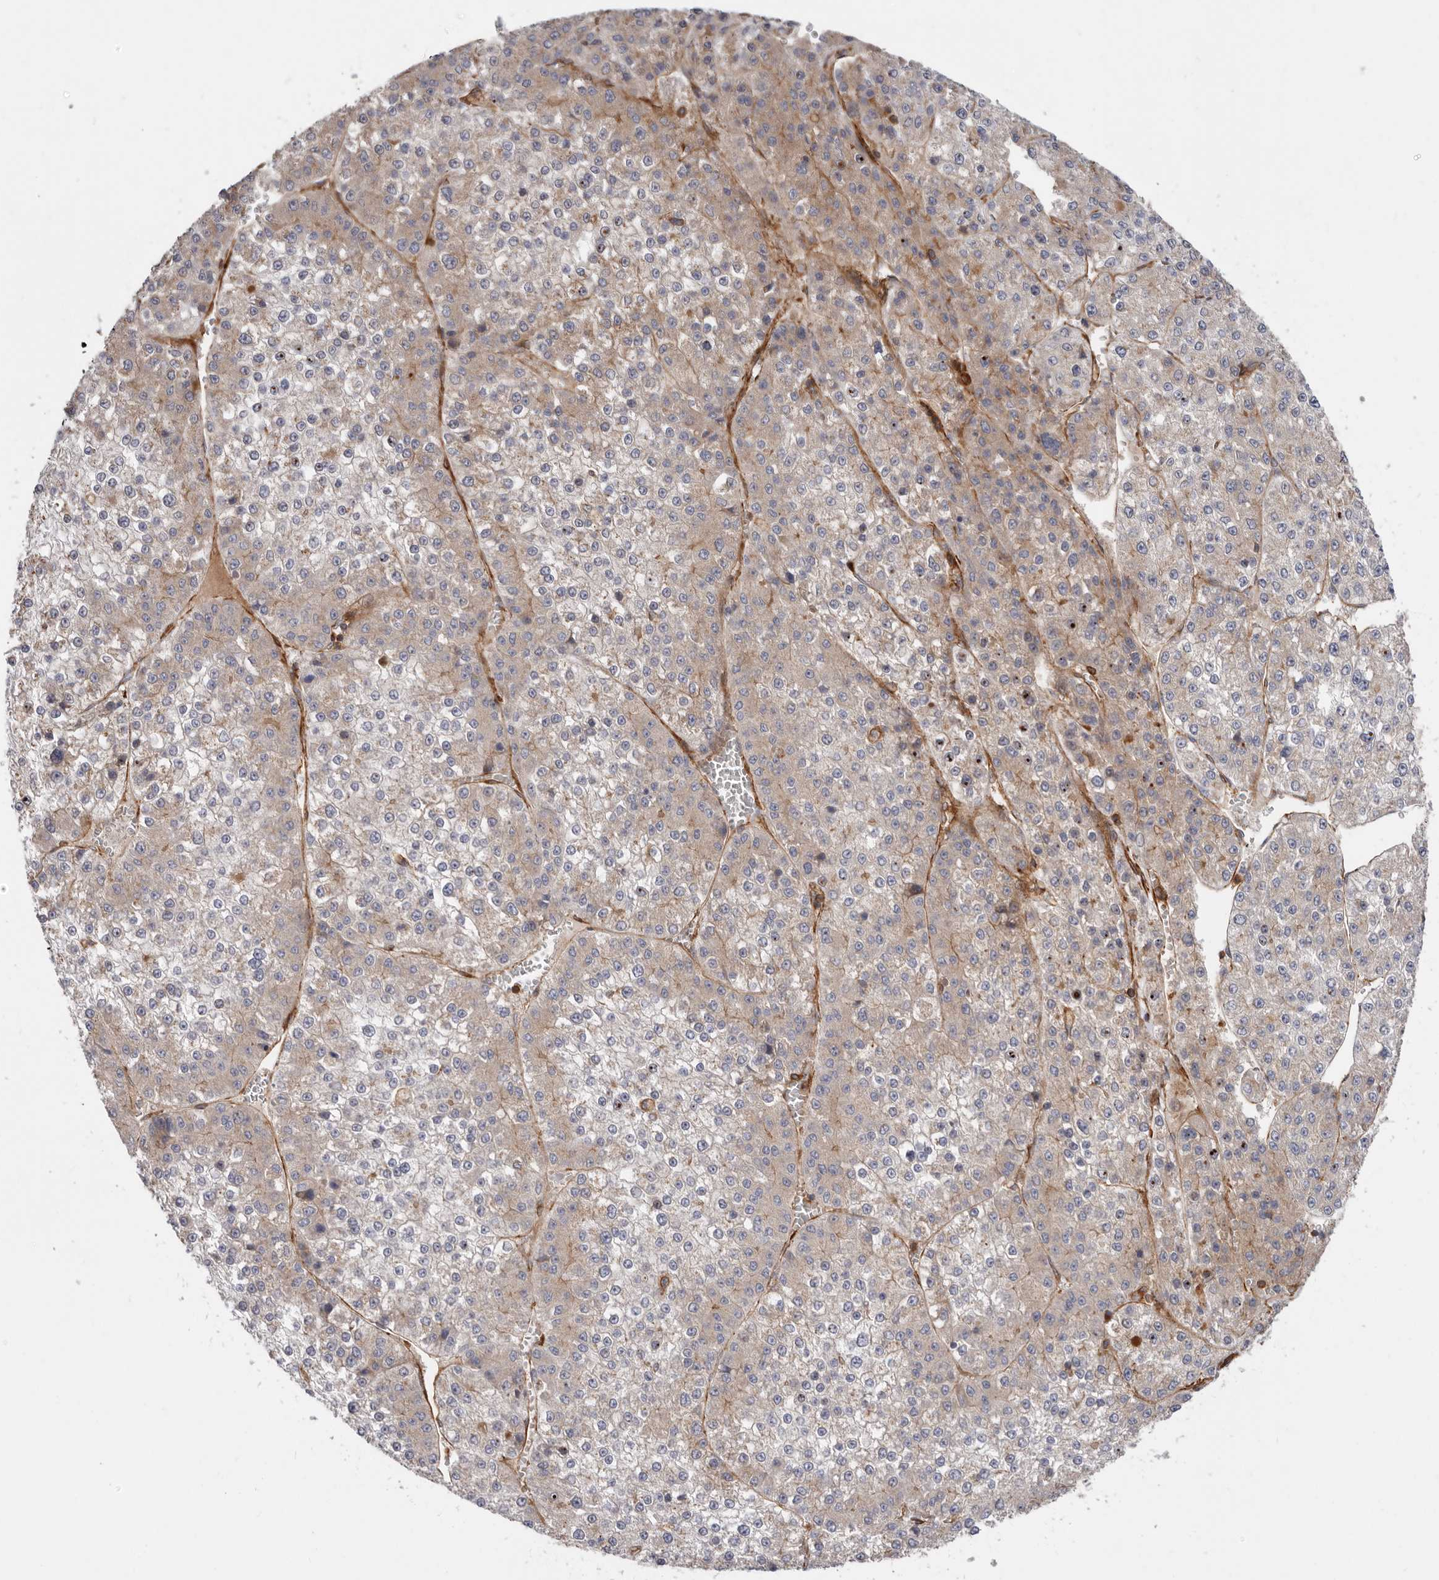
{"staining": {"intensity": "weak", "quantity": "25%-75%", "location": "cytoplasmic/membranous"}, "tissue": "liver cancer", "cell_type": "Tumor cells", "image_type": "cancer", "snomed": [{"axis": "morphology", "description": "Carcinoma, Hepatocellular, NOS"}, {"axis": "topography", "description": "Liver"}], "caption": "Immunohistochemical staining of hepatocellular carcinoma (liver) displays low levels of weak cytoplasmic/membranous protein expression in about 25%-75% of tumor cells. (IHC, brightfield microscopy, high magnification).", "gene": "TMC7", "patient": {"sex": "female", "age": 73}}